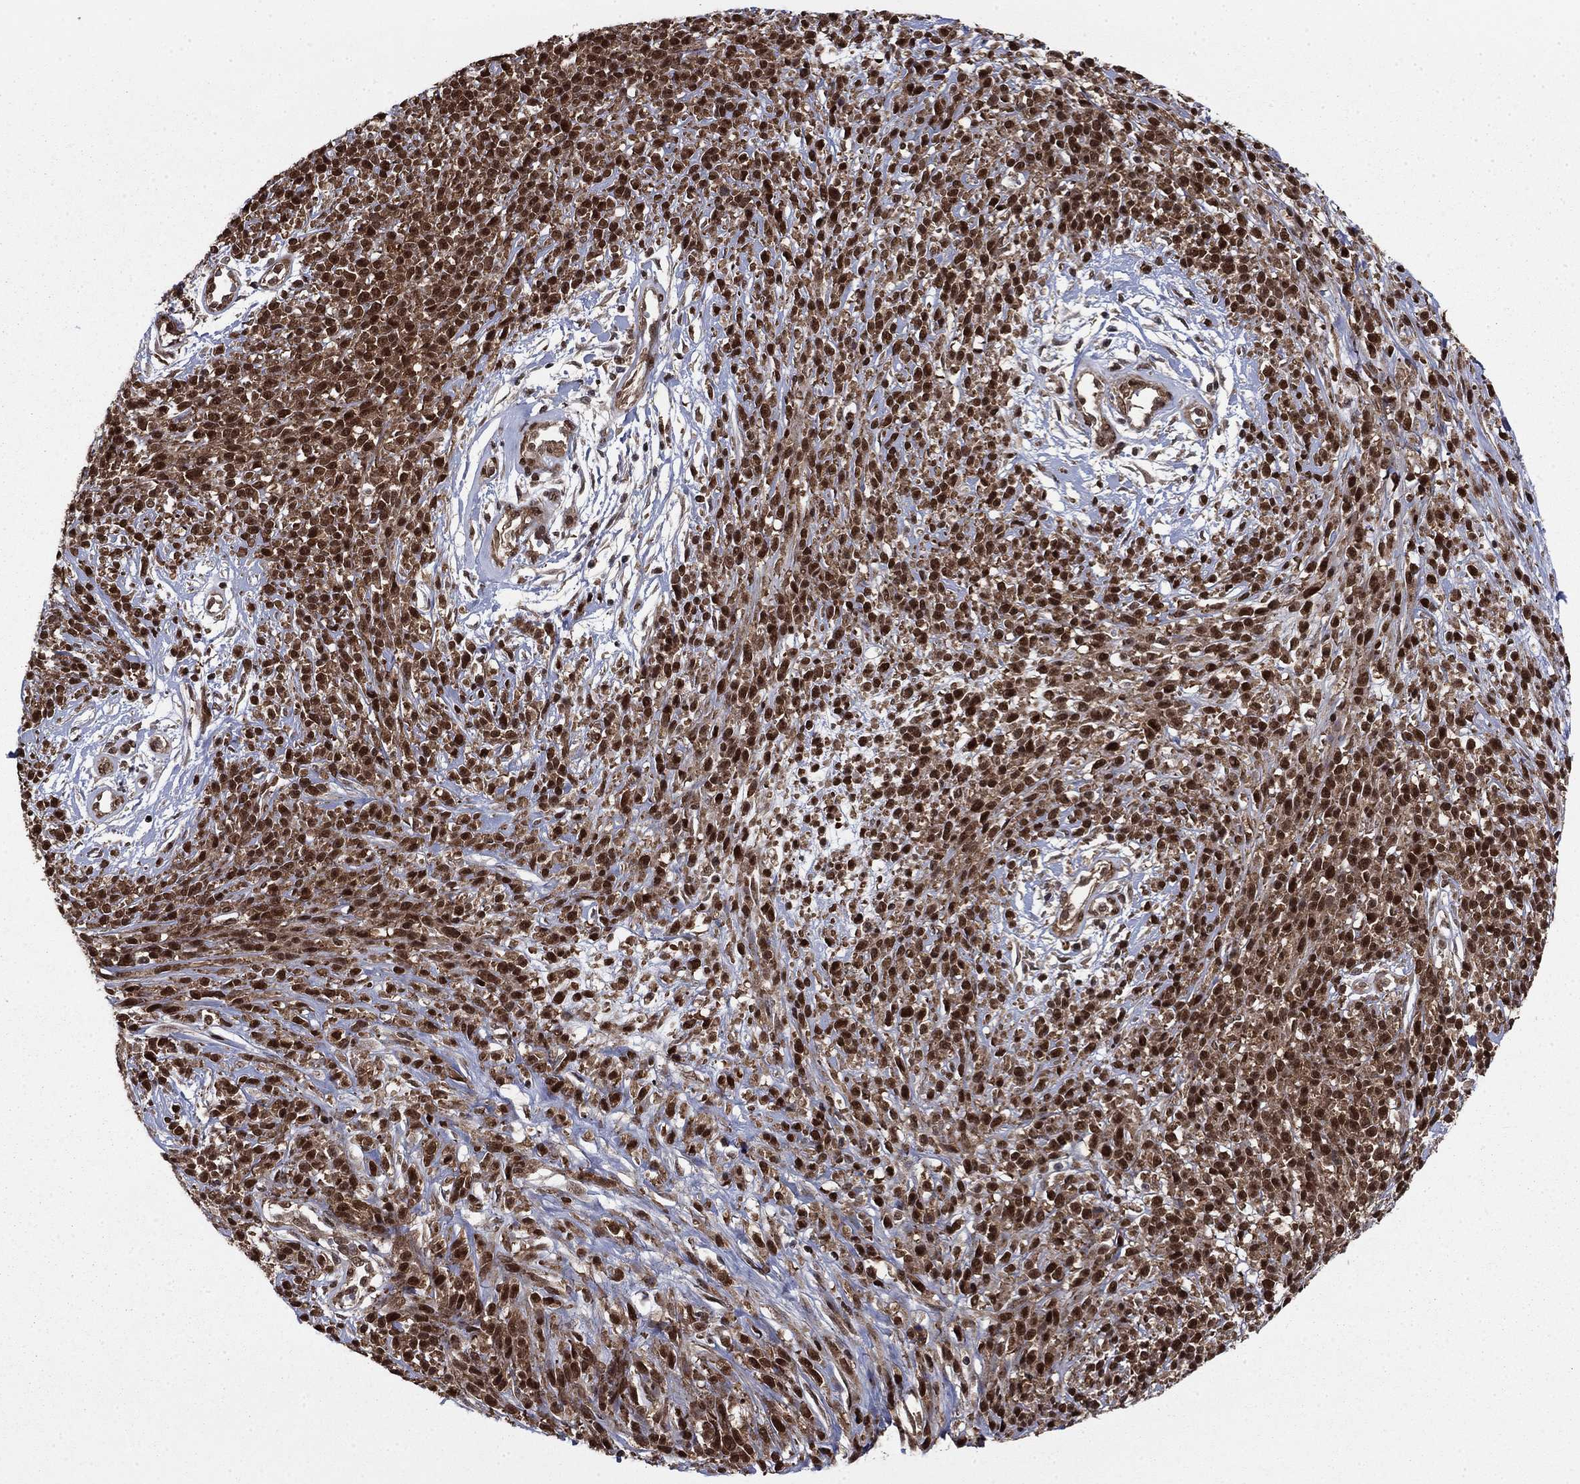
{"staining": {"intensity": "strong", "quantity": ">75%", "location": "nuclear"}, "tissue": "melanoma", "cell_type": "Tumor cells", "image_type": "cancer", "snomed": [{"axis": "morphology", "description": "Malignant melanoma, NOS"}, {"axis": "topography", "description": "Skin"}, {"axis": "topography", "description": "Skin of trunk"}], "caption": "About >75% of tumor cells in melanoma demonstrate strong nuclear protein positivity as visualized by brown immunohistochemical staining.", "gene": "FKBP4", "patient": {"sex": "male", "age": 74}}